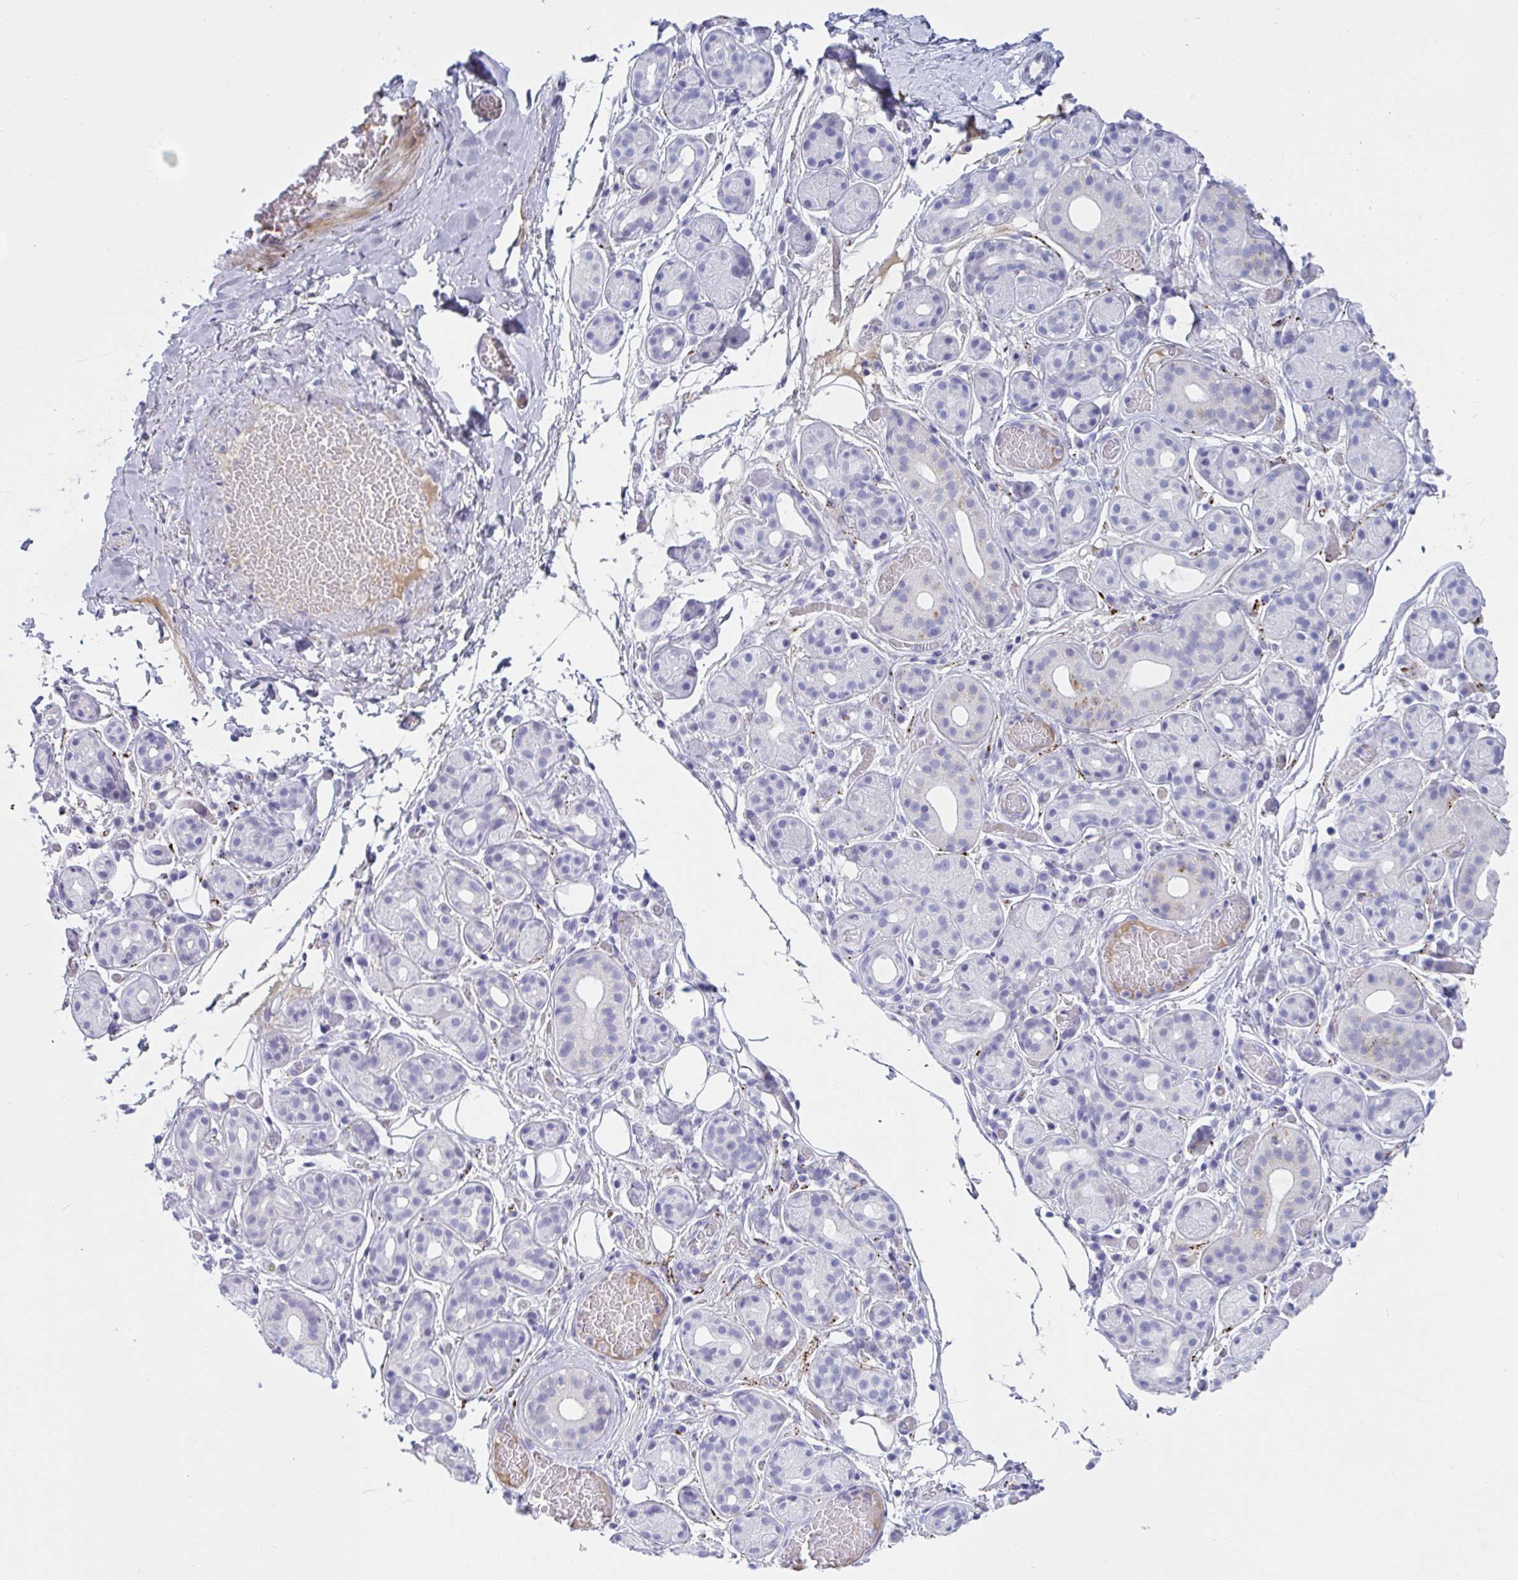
{"staining": {"intensity": "negative", "quantity": "none", "location": "none"}, "tissue": "salivary gland", "cell_type": "Glandular cells", "image_type": "normal", "snomed": [{"axis": "morphology", "description": "Normal tissue, NOS"}, {"axis": "topography", "description": "Salivary gland"}, {"axis": "topography", "description": "Peripheral nerve tissue"}], "caption": "This is a photomicrograph of immunohistochemistry (IHC) staining of normal salivary gland, which shows no staining in glandular cells.", "gene": "NPY", "patient": {"sex": "male", "age": 71}}